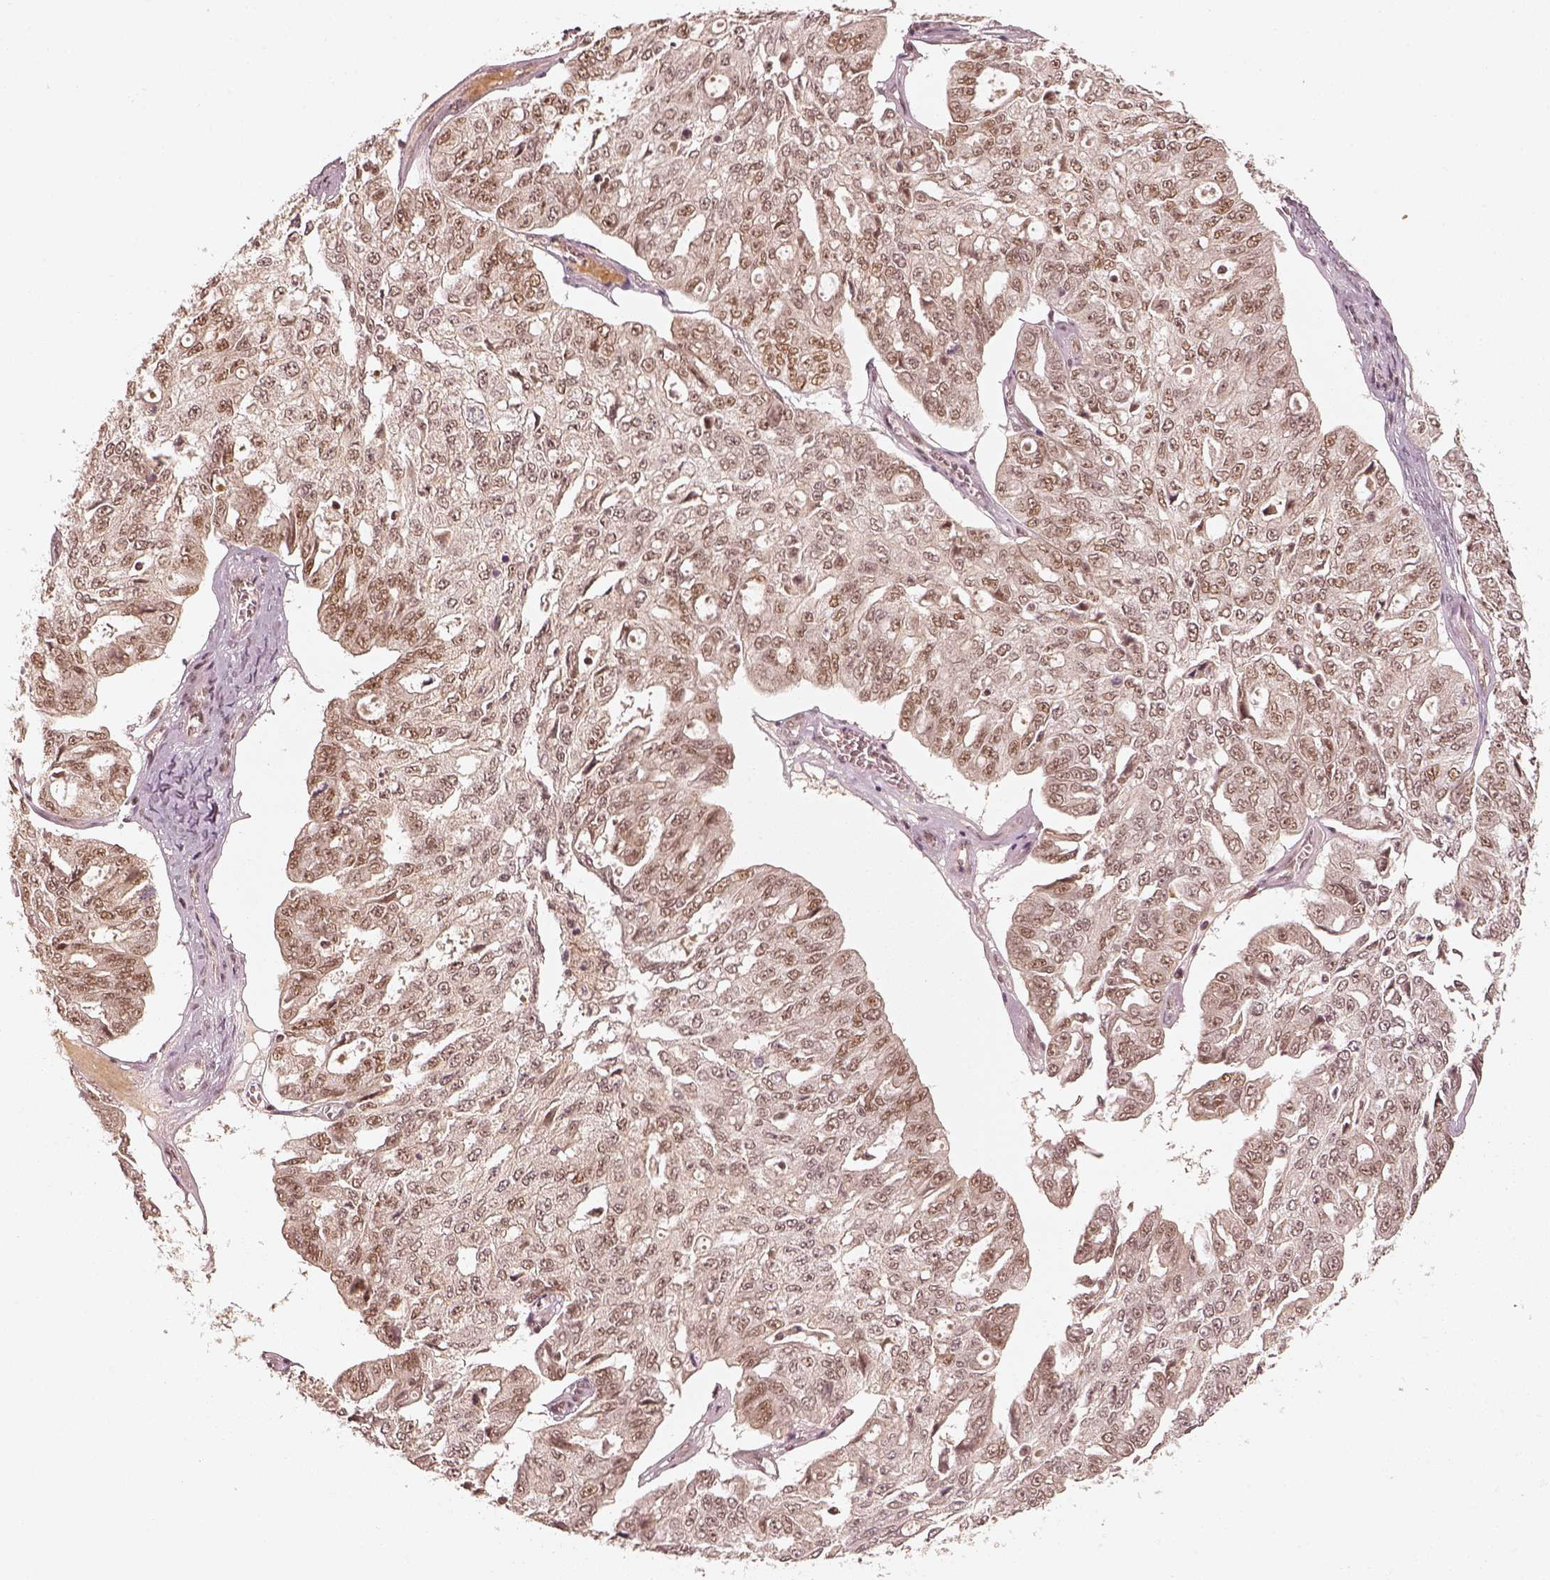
{"staining": {"intensity": "moderate", "quantity": "<25%", "location": "nuclear"}, "tissue": "ovarian cancer", "cell_type": "Tumor cells", "image_type": "cancer", "snomed": [{"axis": "morphology", "description": "Carcinoma, endometroid"}, {"axis": "topography", "description": "Ovary"}], "caption": "Tumor cells demonstrate low levels of moderate nuclear expression in about <25% of cells in ovarian cancer.", "gene": "GMEB2", "patient": {"sex": "female", "age": 65}}